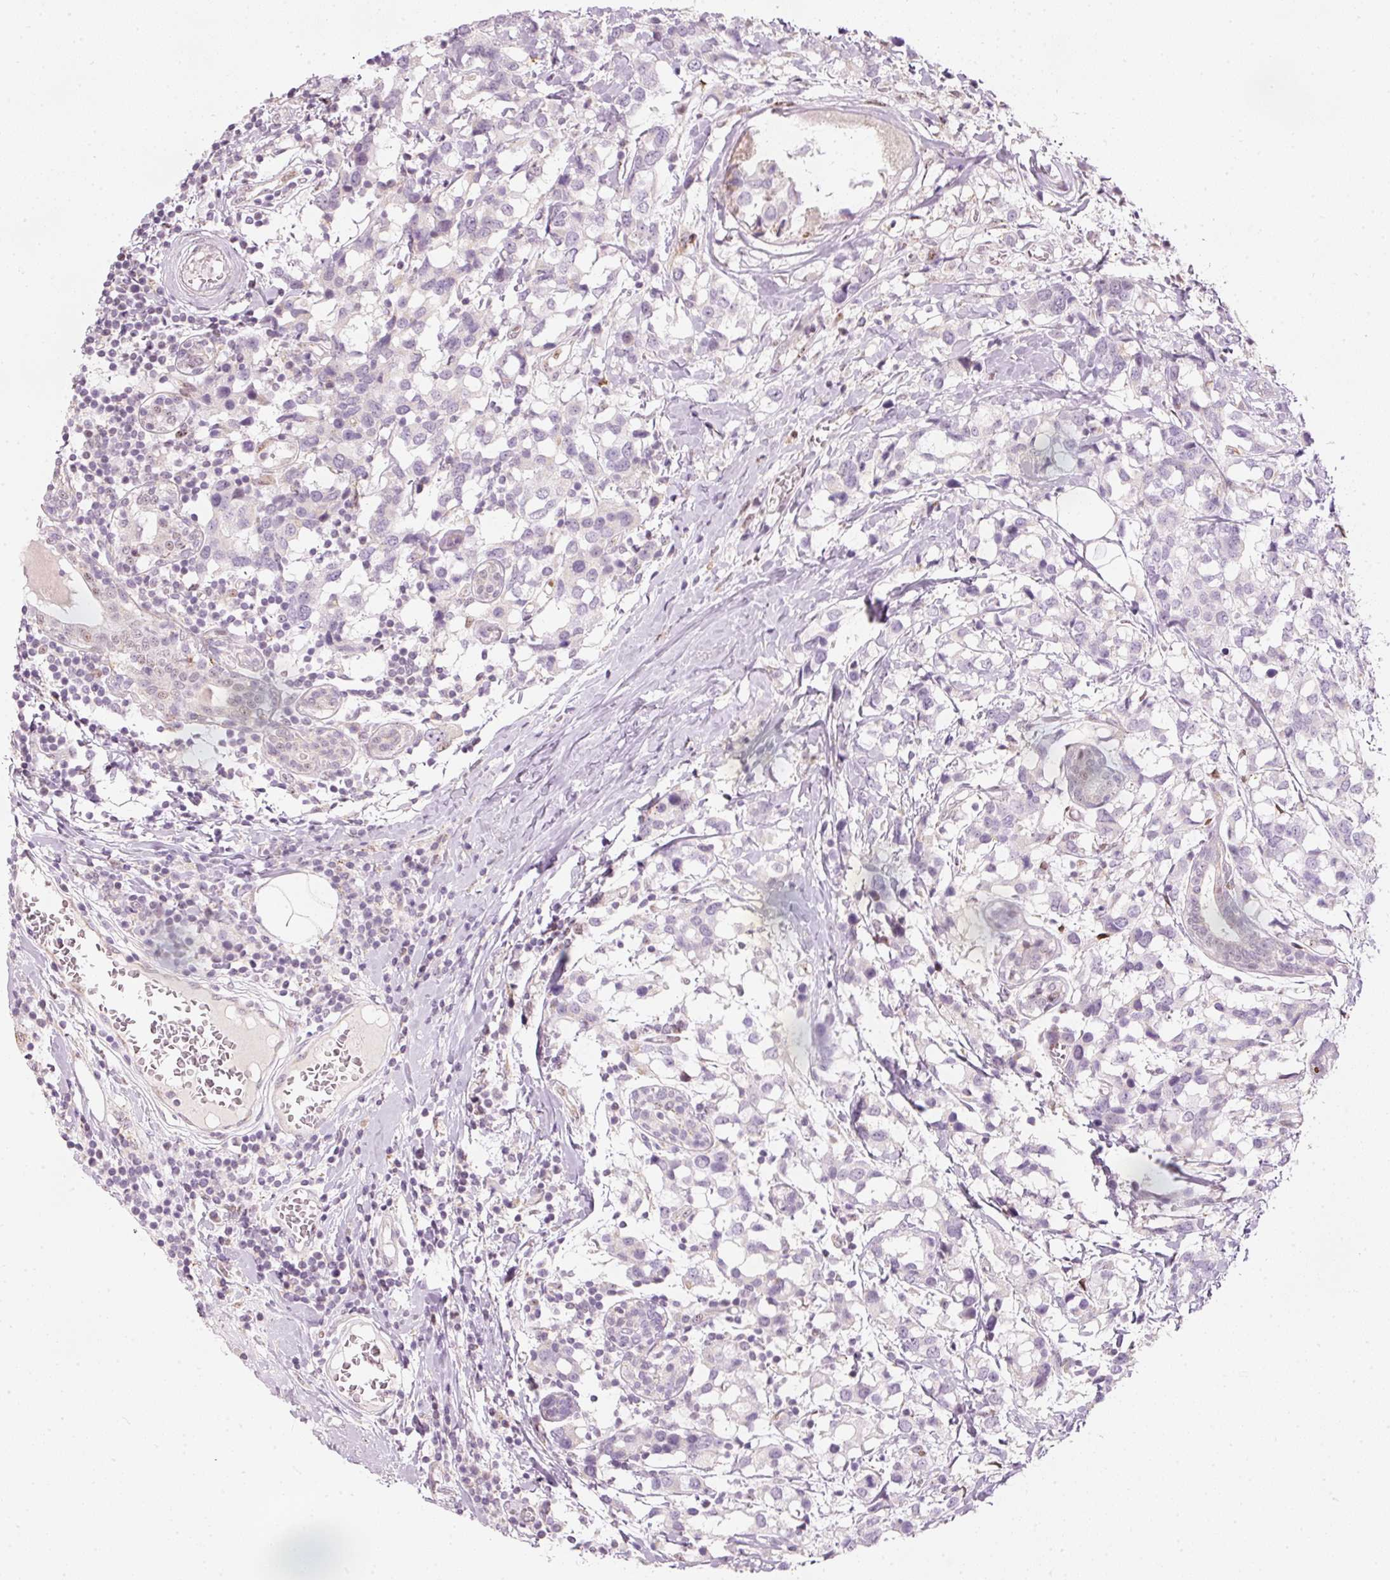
{"staining": {"intensity": "negative", "quantity": "none", "location": "none"}, "tissue": "breast cancer", "cell_type": "Tumor cells", "image_type": "cancer", "snomed": [{"axis": "morphology", "description": "Lobular carcinoma"}, {"axis": "topography", "description": "Breast"}], "caption": "Photomicrograph shows no protein expression in tumor cells of lobular carcinoma (breast) tissue.", "gene": "RNF39", "patient": {"sex": "female", "age": 59}}